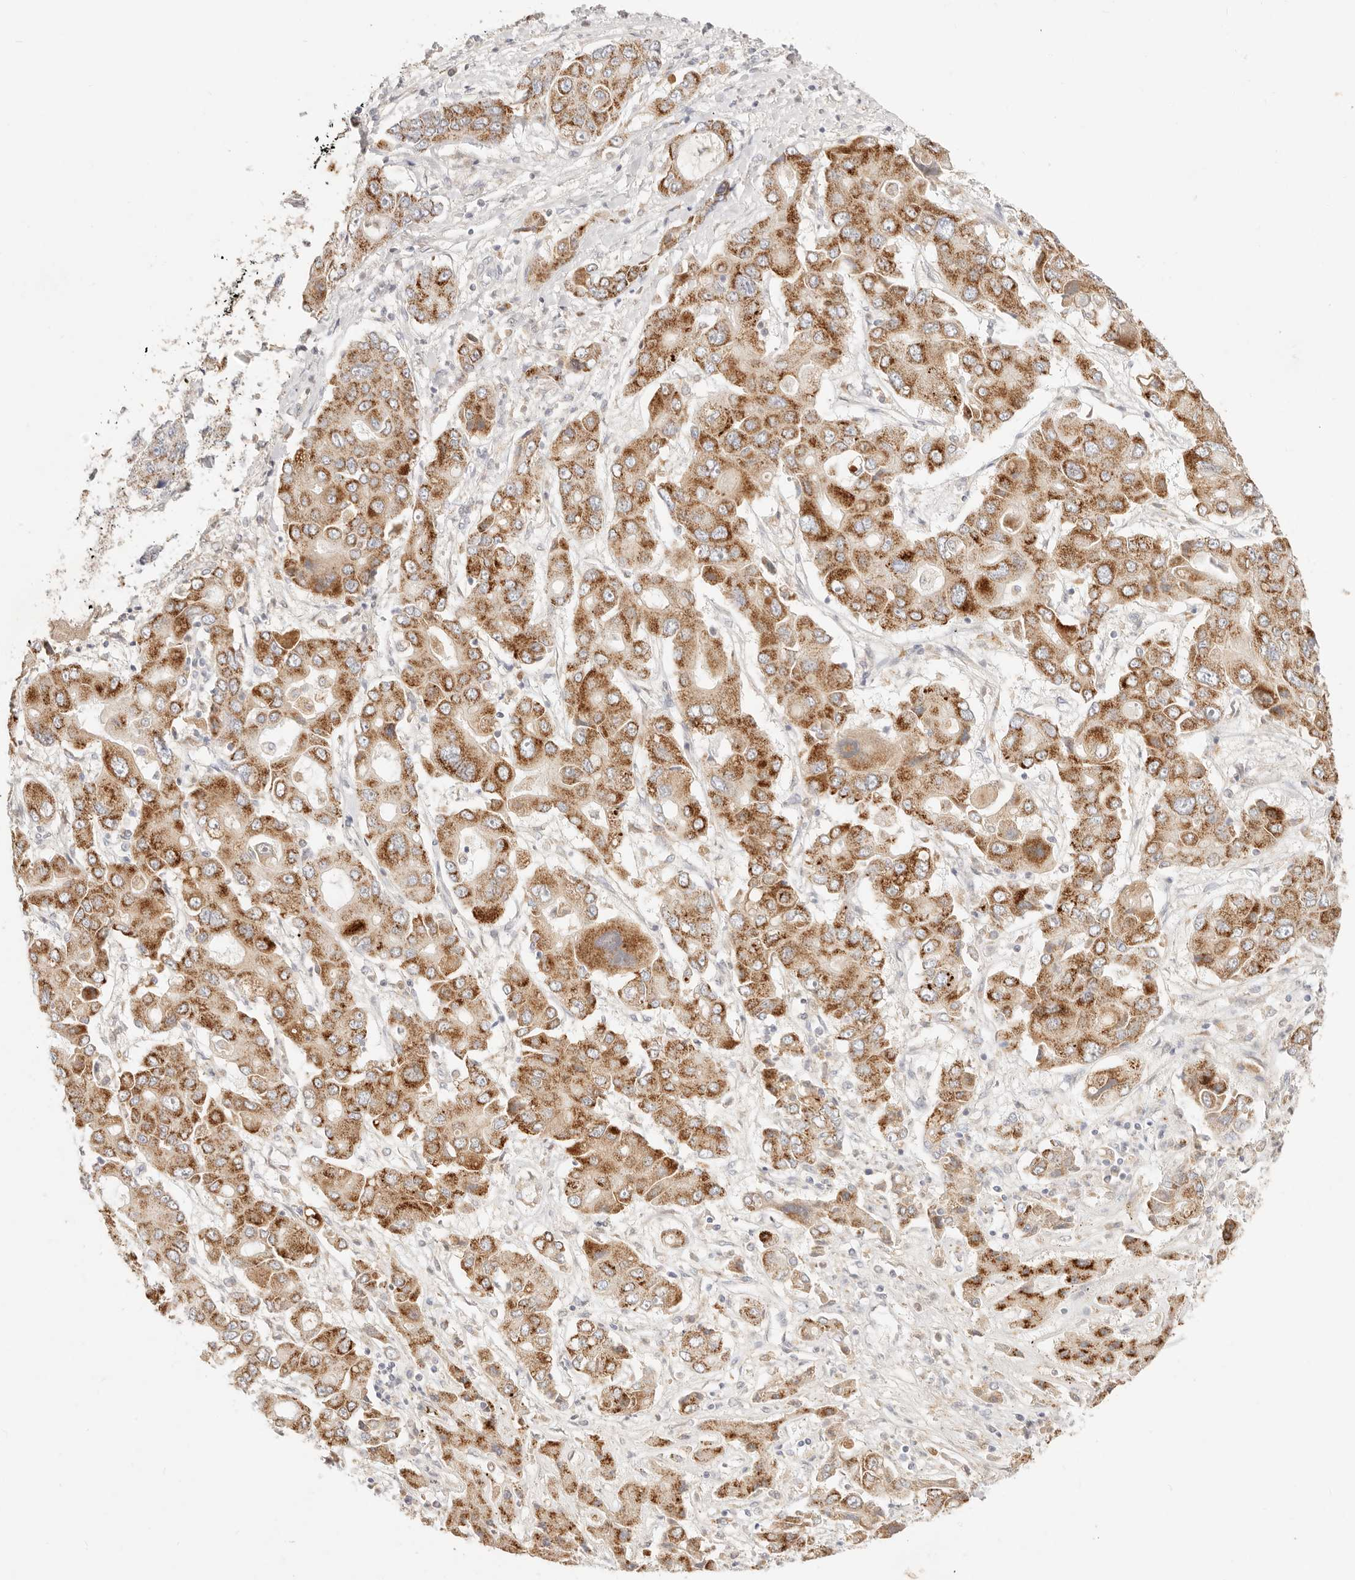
{"staining": {"intensity": "moderate", "quantity": ">75%", "location": "cytoplasmic/membranous"}, "tissue": "liver cancer", "cell_type": "Tumor cells", "image_type": "cancer", "snomed": [{"axis": "morphology", "description": "Cholangiocarcinoma"}, {"axis": "topography", "description": "Liver"}], "caption": "Moderate cytoplasmic/membranous expression is seen in approximately >75% of tumor cells in cholangiocarcinoma (liver).", "gene": "ACOX1", "patient": {"sex": "male", "age": 67}}